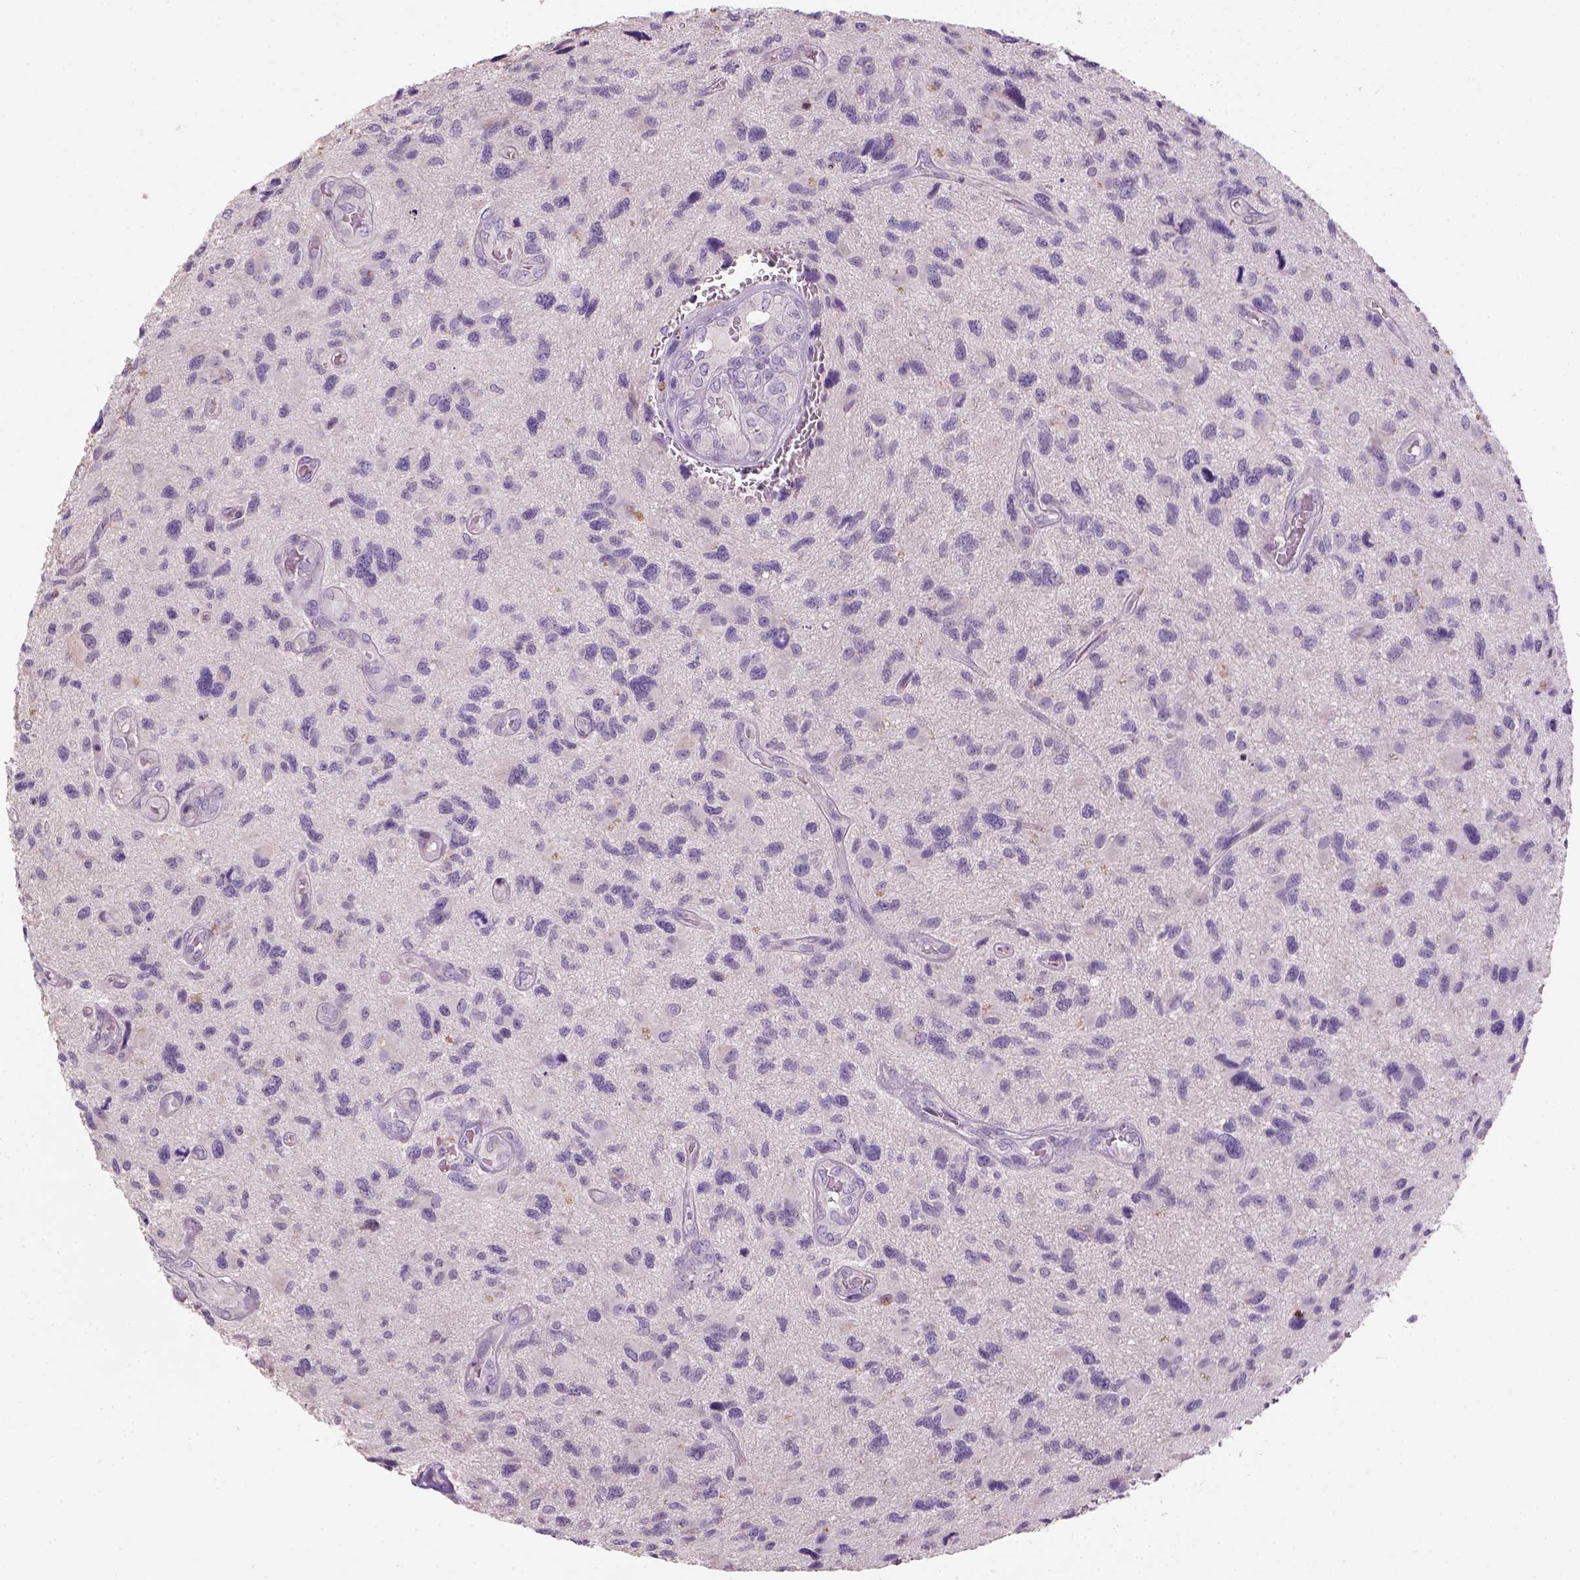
{"staining": {"intensity": "negative", "quantity": "none", "location": "none"}, "tissue": "glioma", "cell_type": "Tumor cells", "image_type": "cancer", "snomed": [{"axis": "morphology", "description": "Glioma, malignant, NOS"}, {"axis": "morphology", "description": "Glioma, malignant, High grade"}, {"axis": "topography", "description": "Brain"}], "caption": "Tumor cells are negative for brown protein staining in glioma. (DAB immunohistochemistry (IHC) visualized using brightfield microscopy, high magnification).", "gene": "NUDT6", "patient": {"sex": "female", "age": 71}}